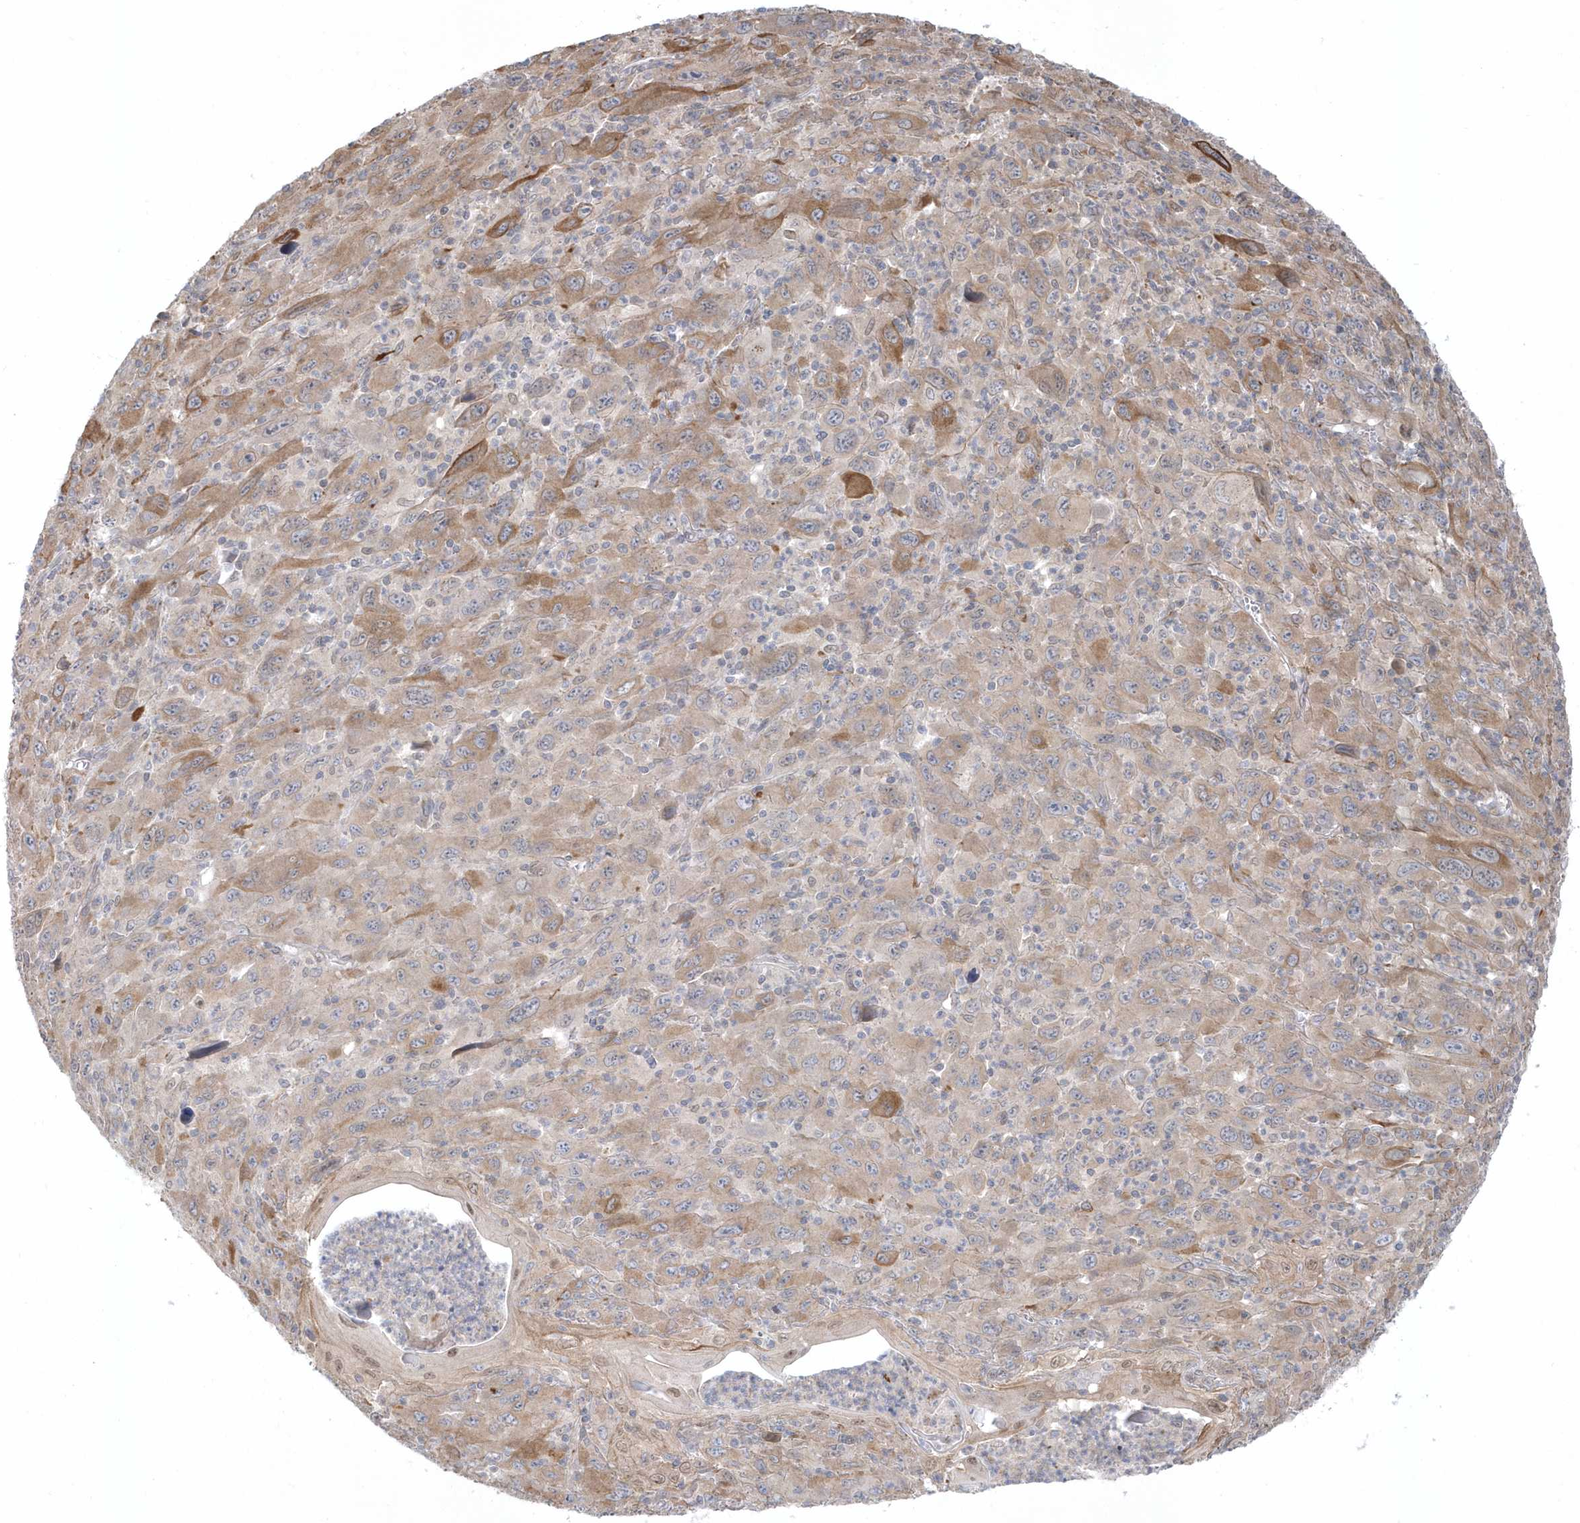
{"staining": {"intensity": "moderate", "quantity": "<25%", "location": "cytoplasmic/membranous"}, "tissue": "melanoma", "cell_type": "Tumor cells", "image_type": "cancer", "snomed": [{"axis": "morphology", "description": "Malignant melanoma, Metastatic site"}, {"axis": "topography", "description": "Skin"}], "caption": "Immunohistochemistry (IHC) photomicrograph of human melanoma stained for a protein (brown), which reveals low levels of moderate cytoplasmic/membranous positivity in about <25% of tumor cells.", "gene": "DHX57", "patient": {"sex": "female", "age": 56}}